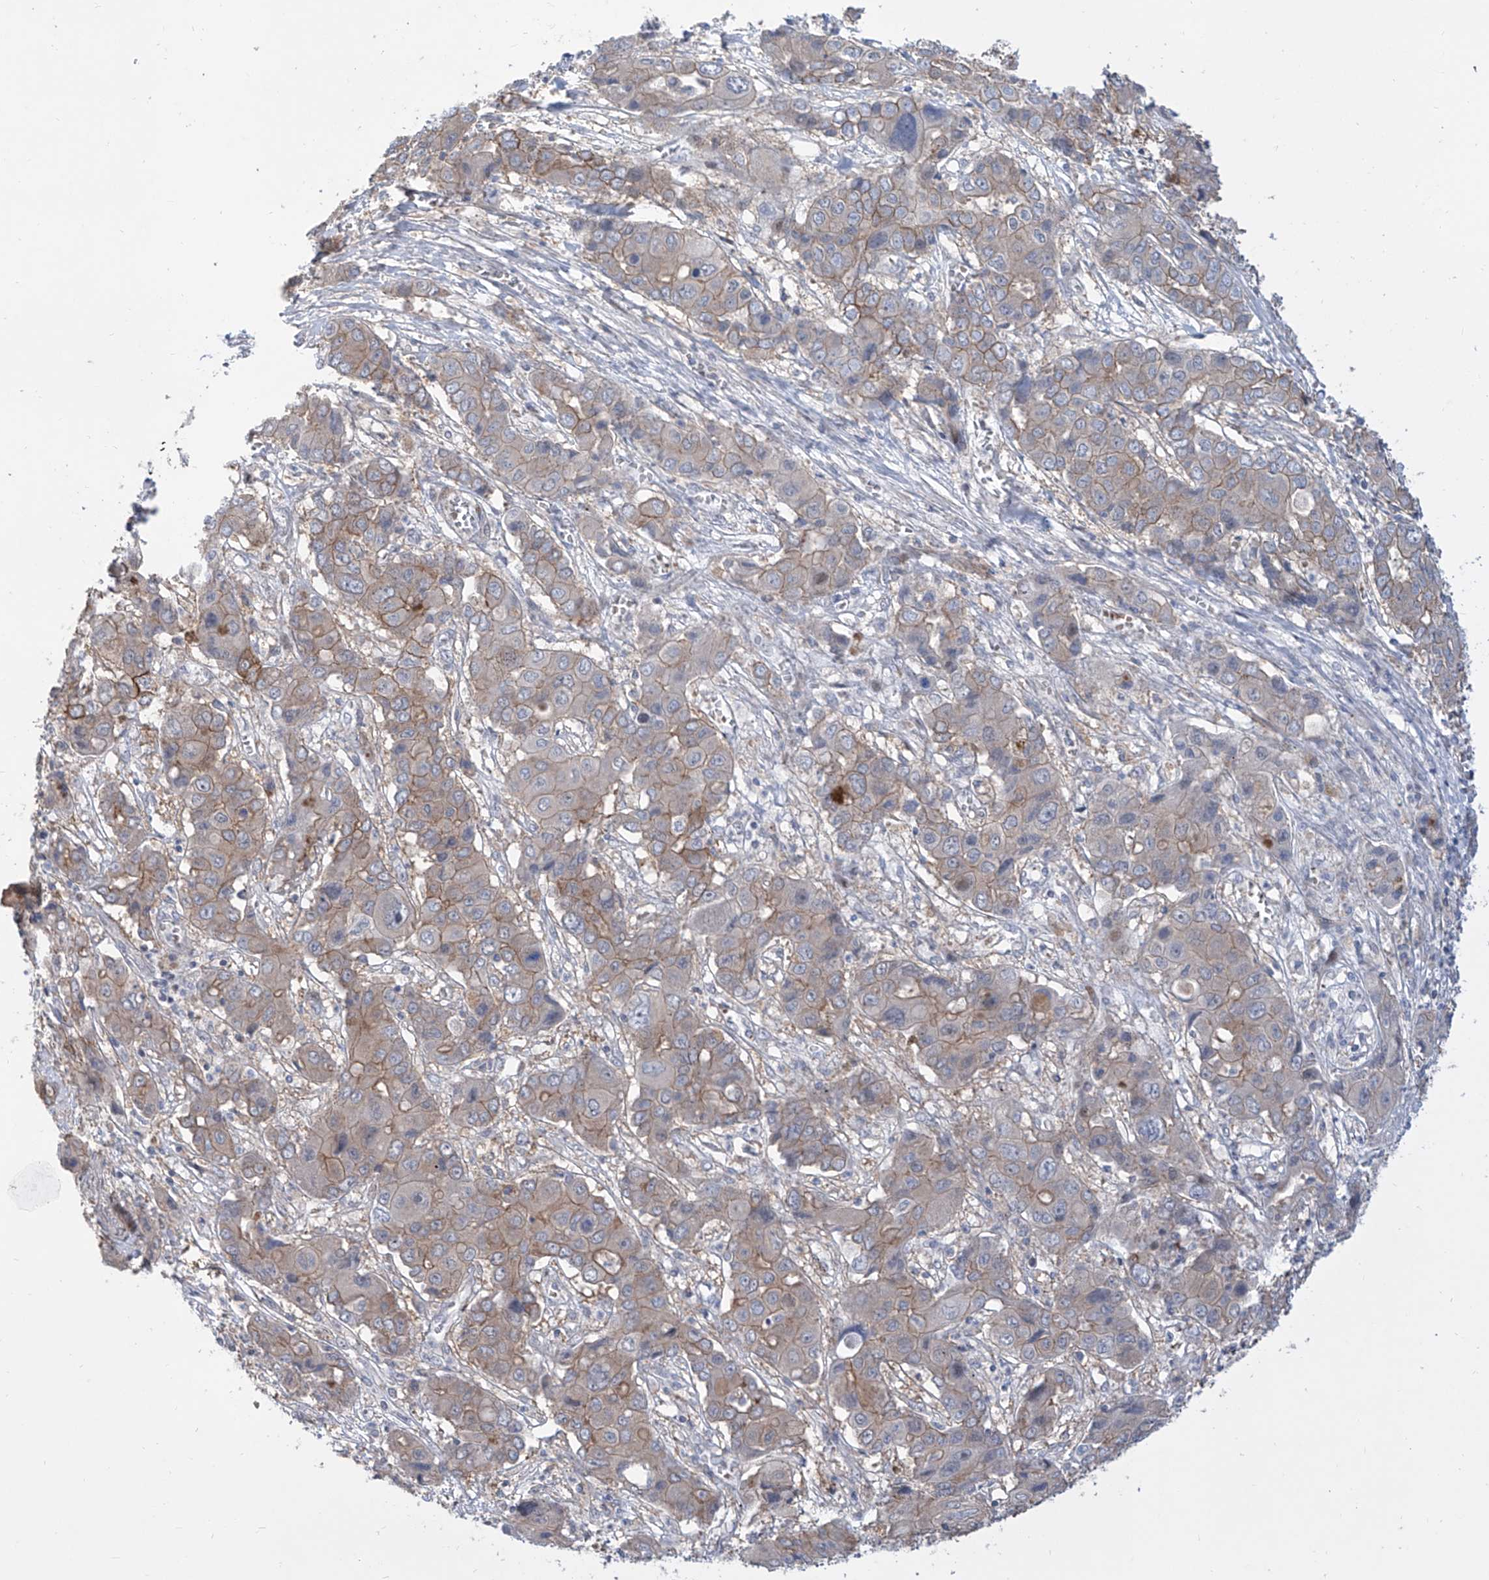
{"staining": {"intensity": "moderate", "quantity": "25%-75%", "location": "cytoplasmic/membranous"}, "tissue": "liver cancer", "cell_type": "Tumor cells", "image_type": "cancer", "snomed": [{"axis": "morphology", "description": "Cholangiocarcinoma"}, {"axis": "topography", "description": "Liver"}], "caption": "Protein staining by immunohistochemistry shows moderate cytoplasmic/membranous expression in approximately 25%-75% of tumor cells in cholangiocarcinoma (liver).", "gene": "LRRC1", "patient": {"sex": "male", "age": 67}}